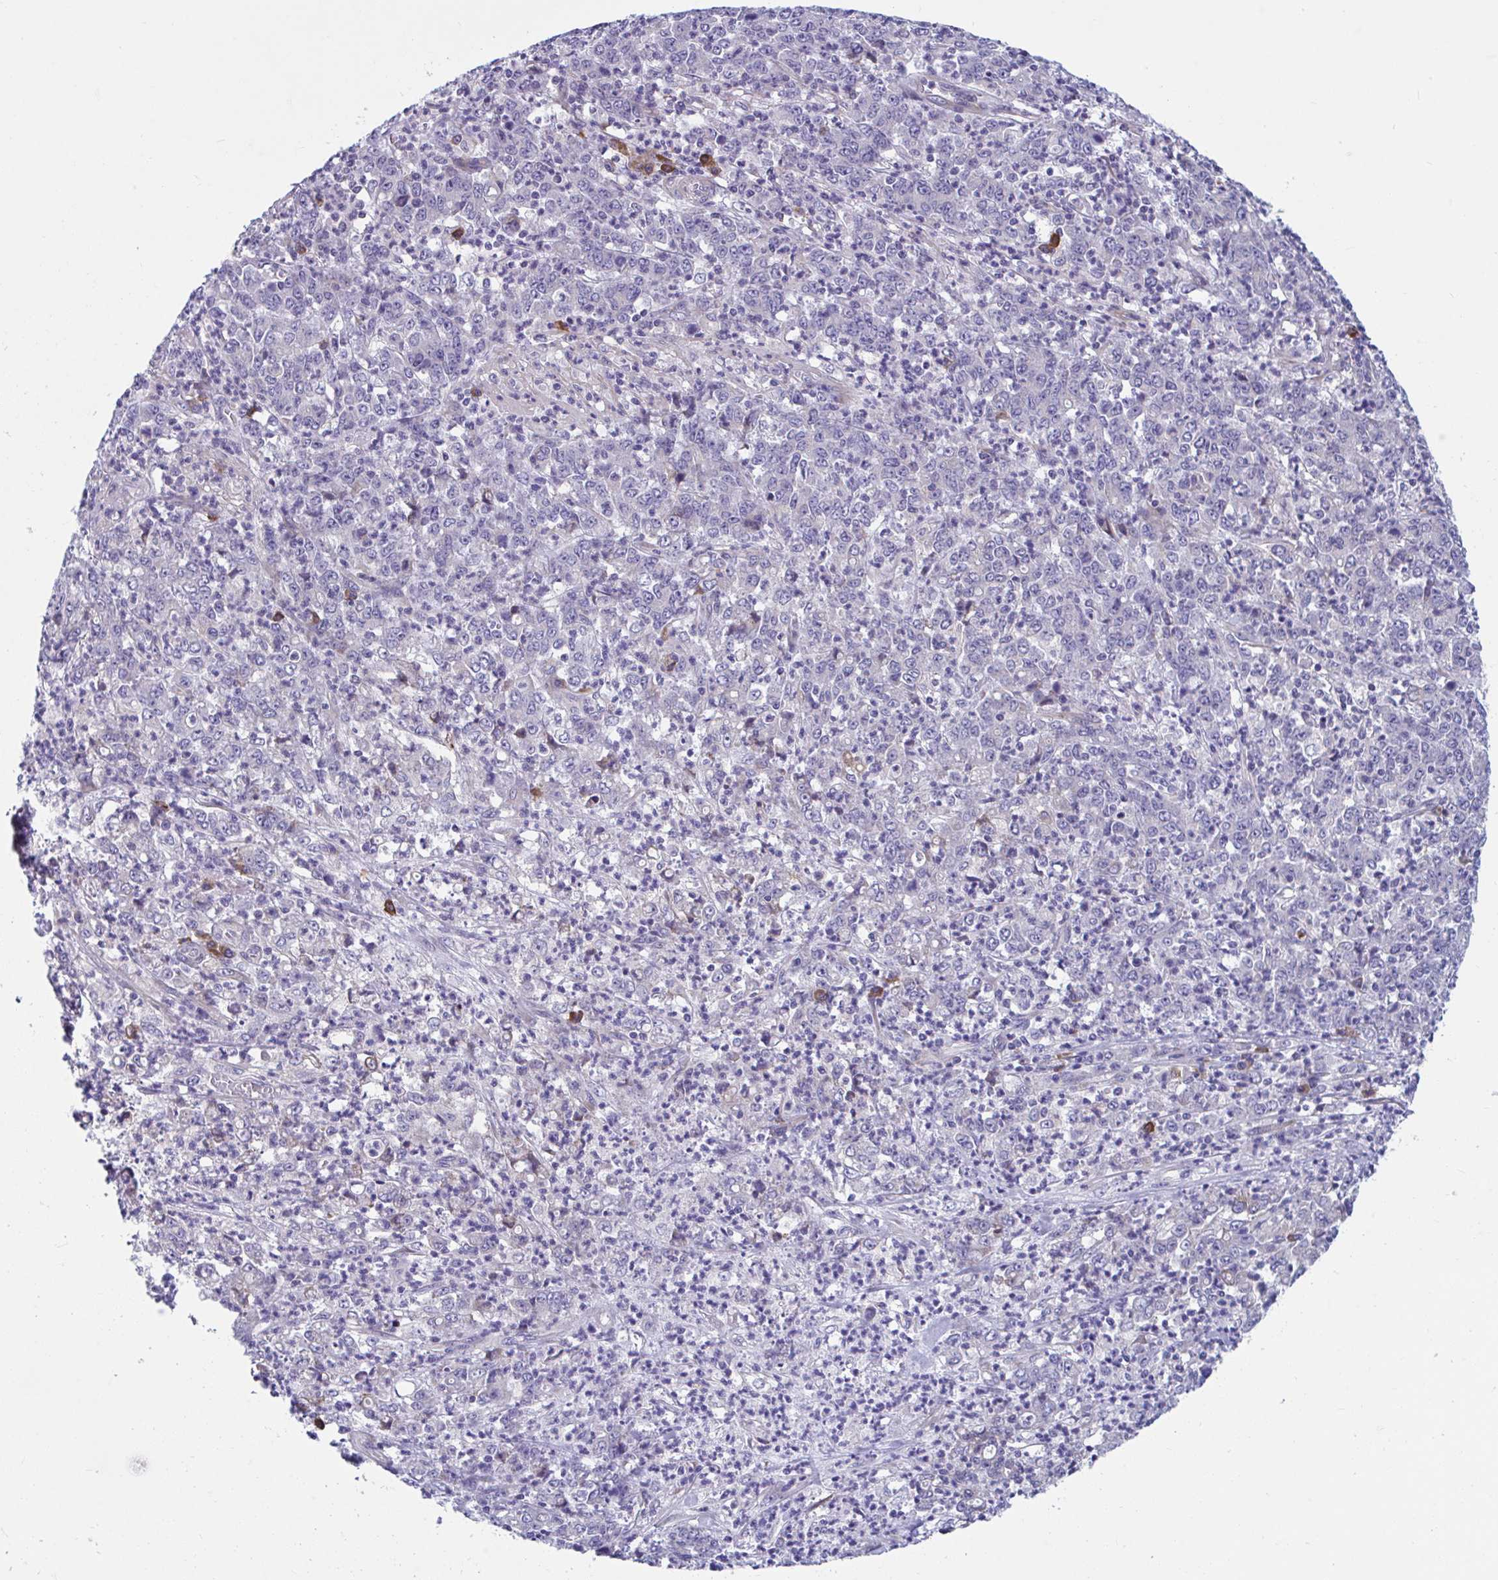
{"staining": {"intensity": "negative", "quantity": "none", "location": "none"}, "tissue": "stomach cancer", "cell_type": "Tumor cells", "image_type": "cancer", "snomed": [{"axis": "morphology", "description": "Adenocarcinoma, NOS"}, {"axis": "topography", "description": "Stomach, lower"}], "caption": "Immunohistochemistry of adenocarcinoma (stomach) exhibits no staining in tumor cells.", "gene": "WBP1", "patient": {"sex": "female", "age": 71}}